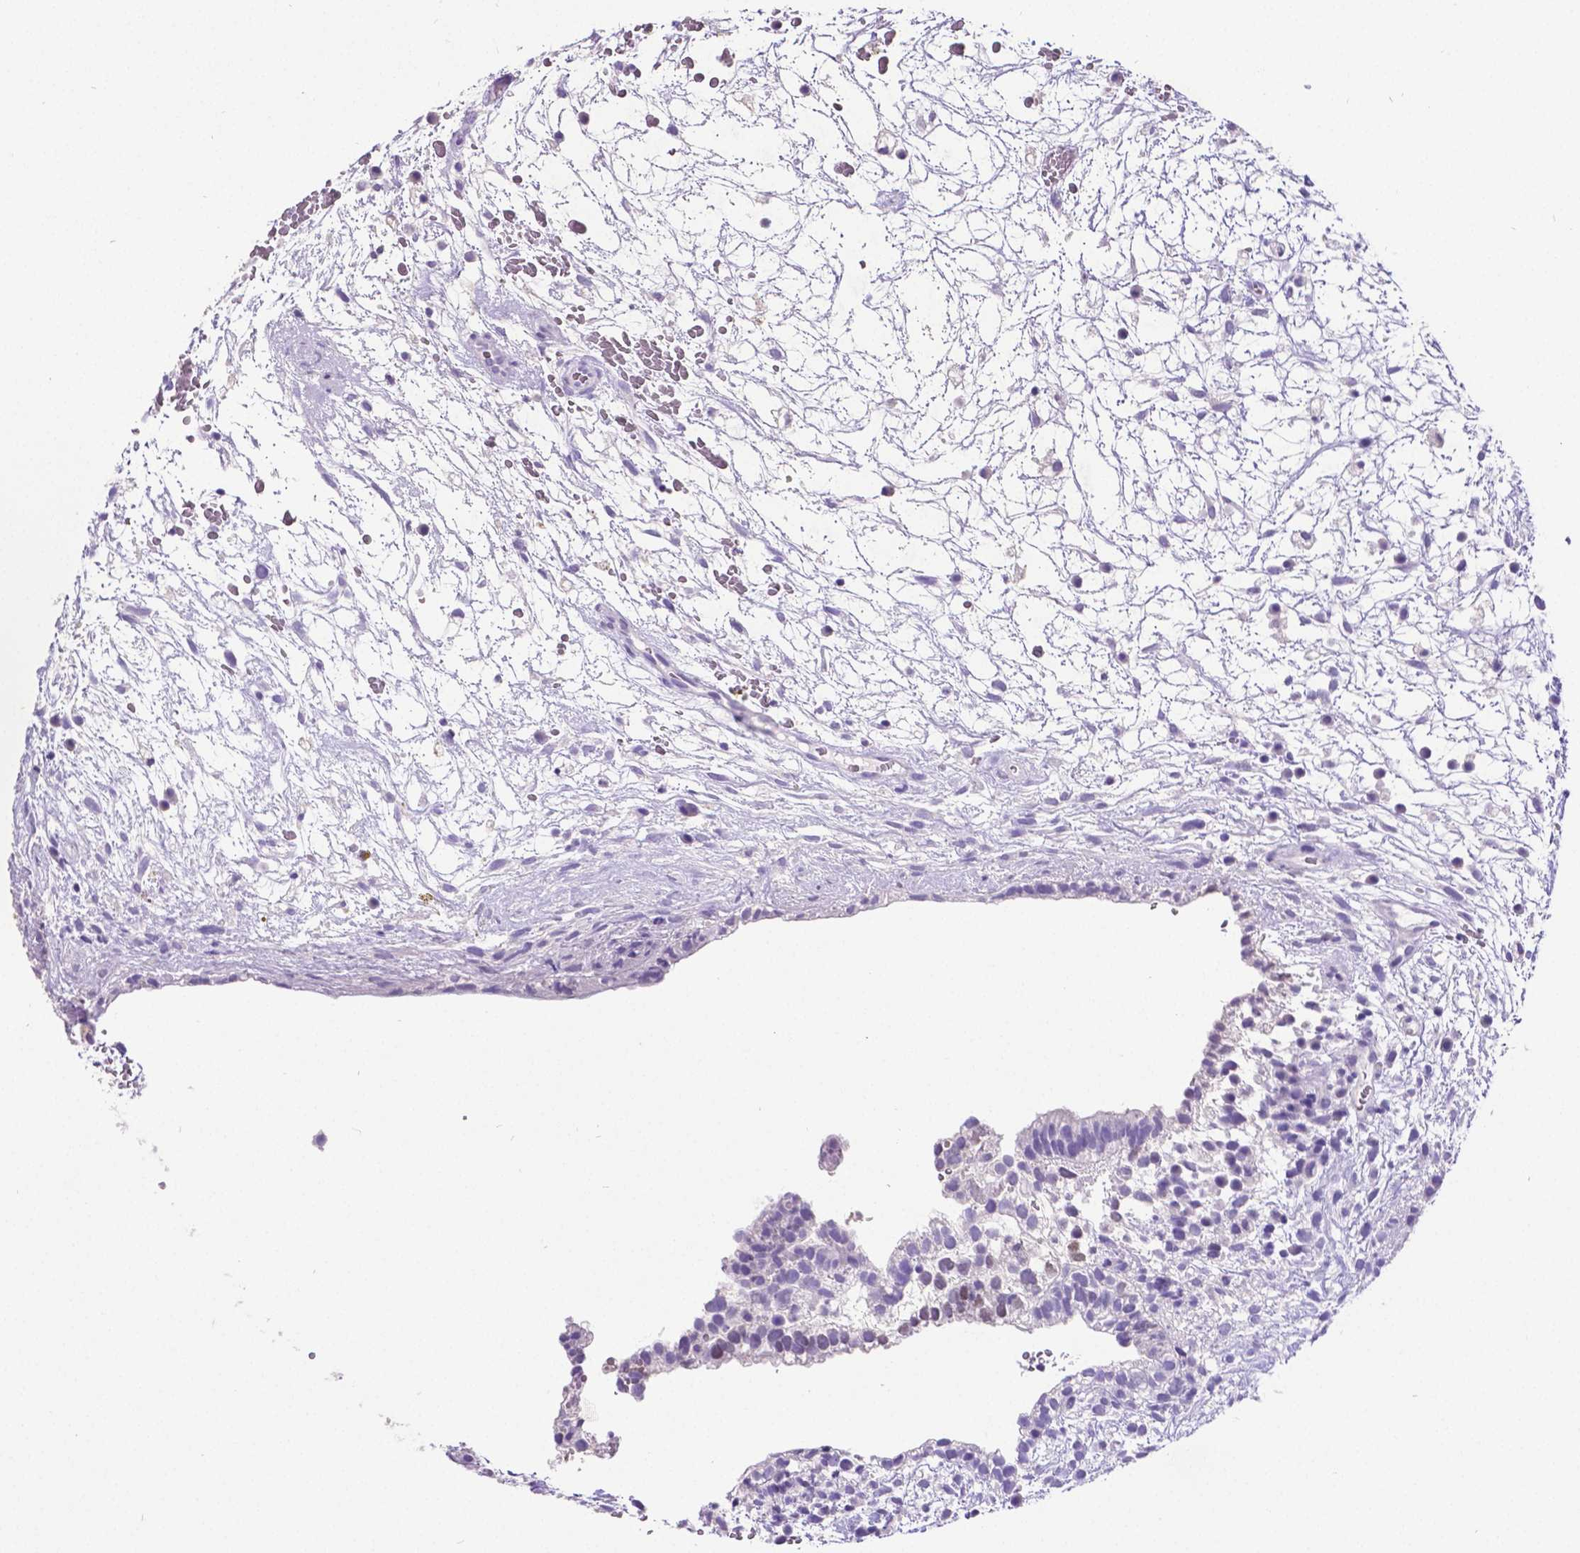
{"staining": {"intensity": "negative", "quantity": "none", "location": "none"}, "tissue": "testis cancer", "cell_type": "Tumor cells", "image_type": "cancer", "snomed": [{"axis": "morphology", "description": "Normal tissue, NOS"}, {"axis": "morphology", "description": "Carcinoma, Embryonal, NOS"}, {"axis": "topography", "description": "Testis"}], "caption": "High magnification brightfield microscopy of testis cancer (embryonal carcinoma) stained with DAB (3,3'-diaminobenzidine) (brown) and counterstained with hematoxylin (blue): tumor cells show no significant staining.", "gene": "SATB2", "patient": {"sex": "male", "age": 32}}